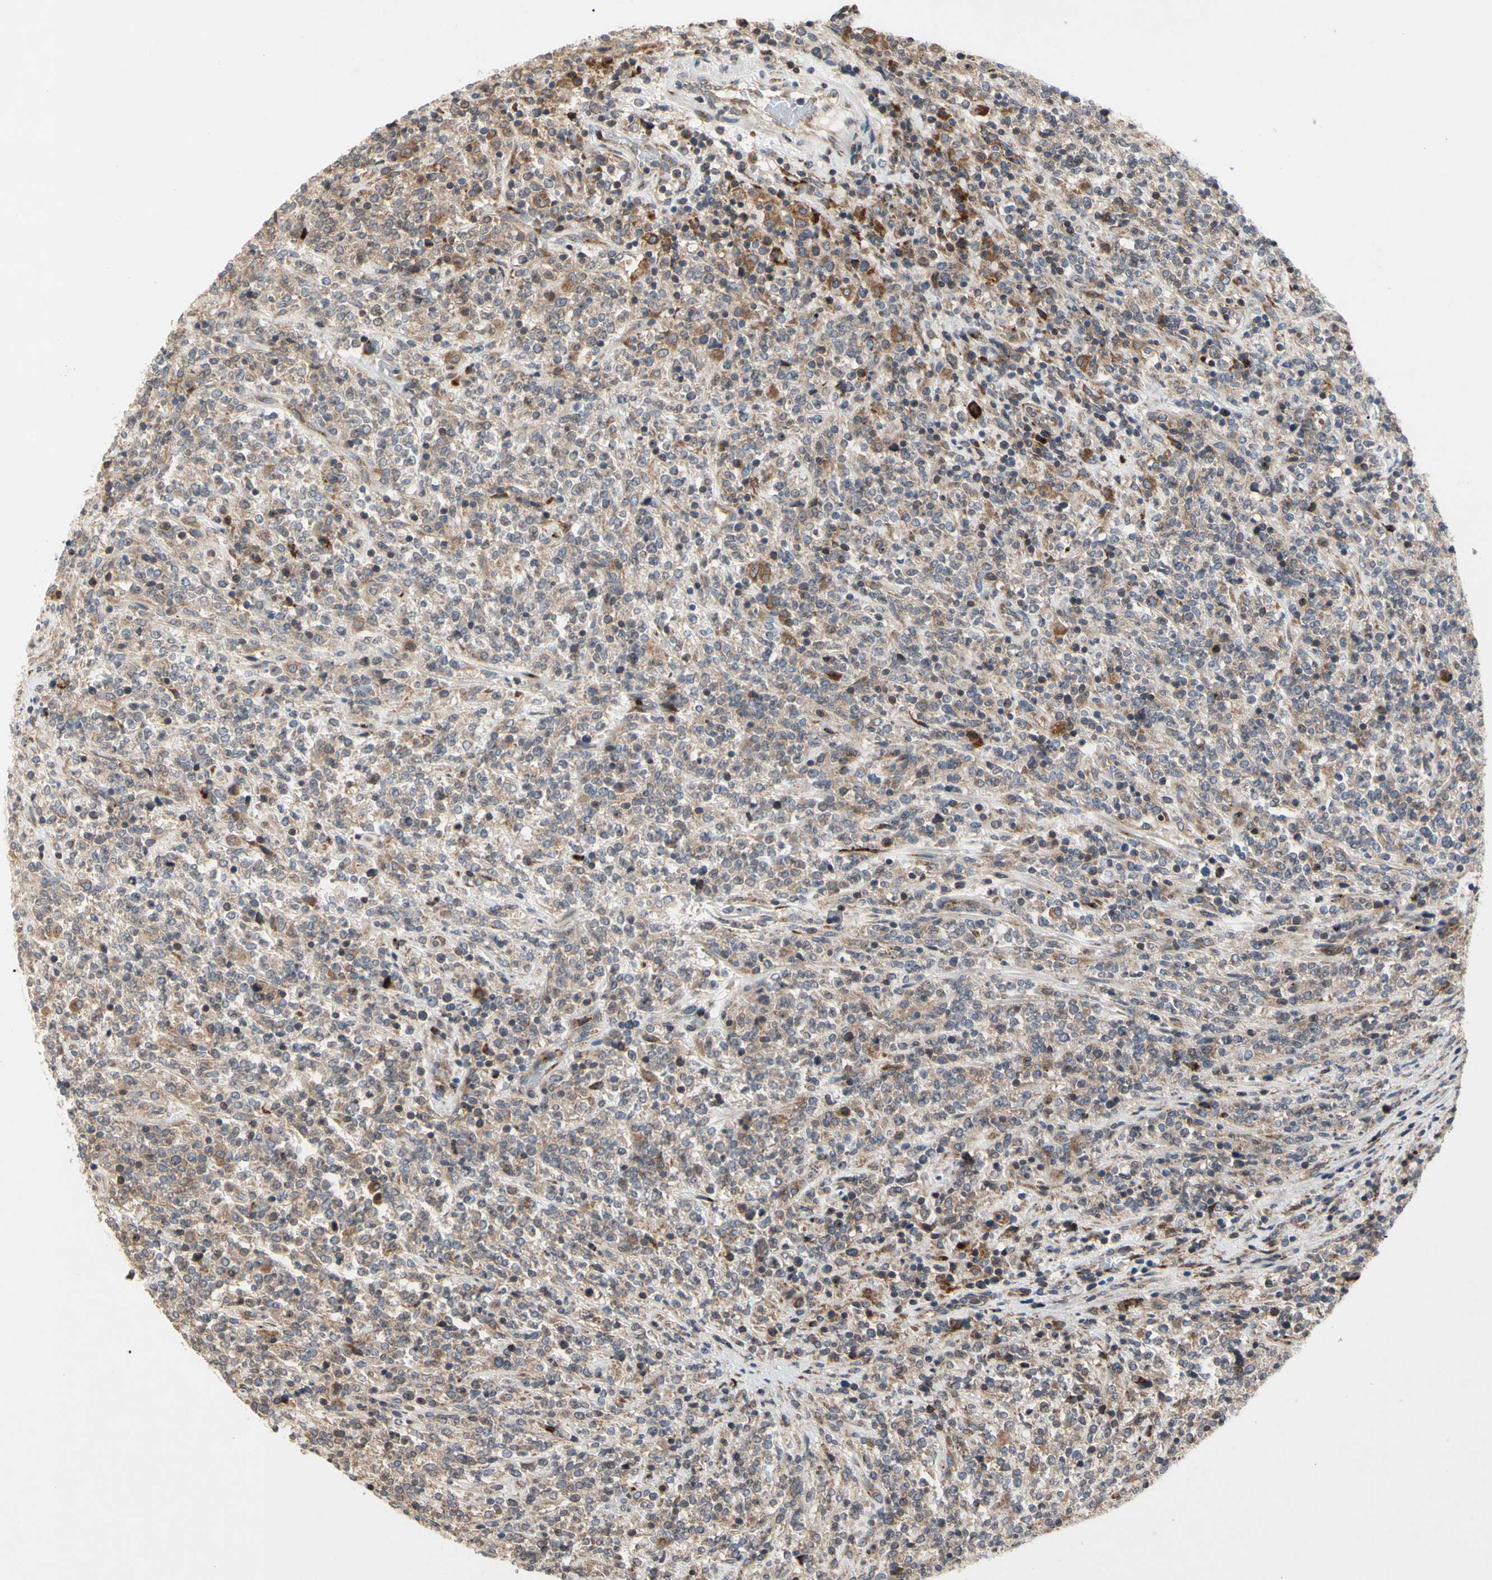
{"staining": {"intensity": "weak", "quantity": ">75%", "location": "cytoplasmic/membranous"}, "tissue": "lymphoma", "cell_type": "Tumor cells", "image_type": "cancer", "snomed": [{"axis": "morphology", "description": "Malignant lymphoma, non-Hodgkin's type, High grade"}, {"axis": "topography", "description": "Soft tissue"}], "caption": "Lymphoma stained with DAB (3,3'-diaminobenzidine) immunohistochemistry displays low levels of weak cytoplasmic/membranous positivity in approximately >75% of tumor cells.", "gene": "MMEL1", "patient": {"sex": "male", "age": 18}}